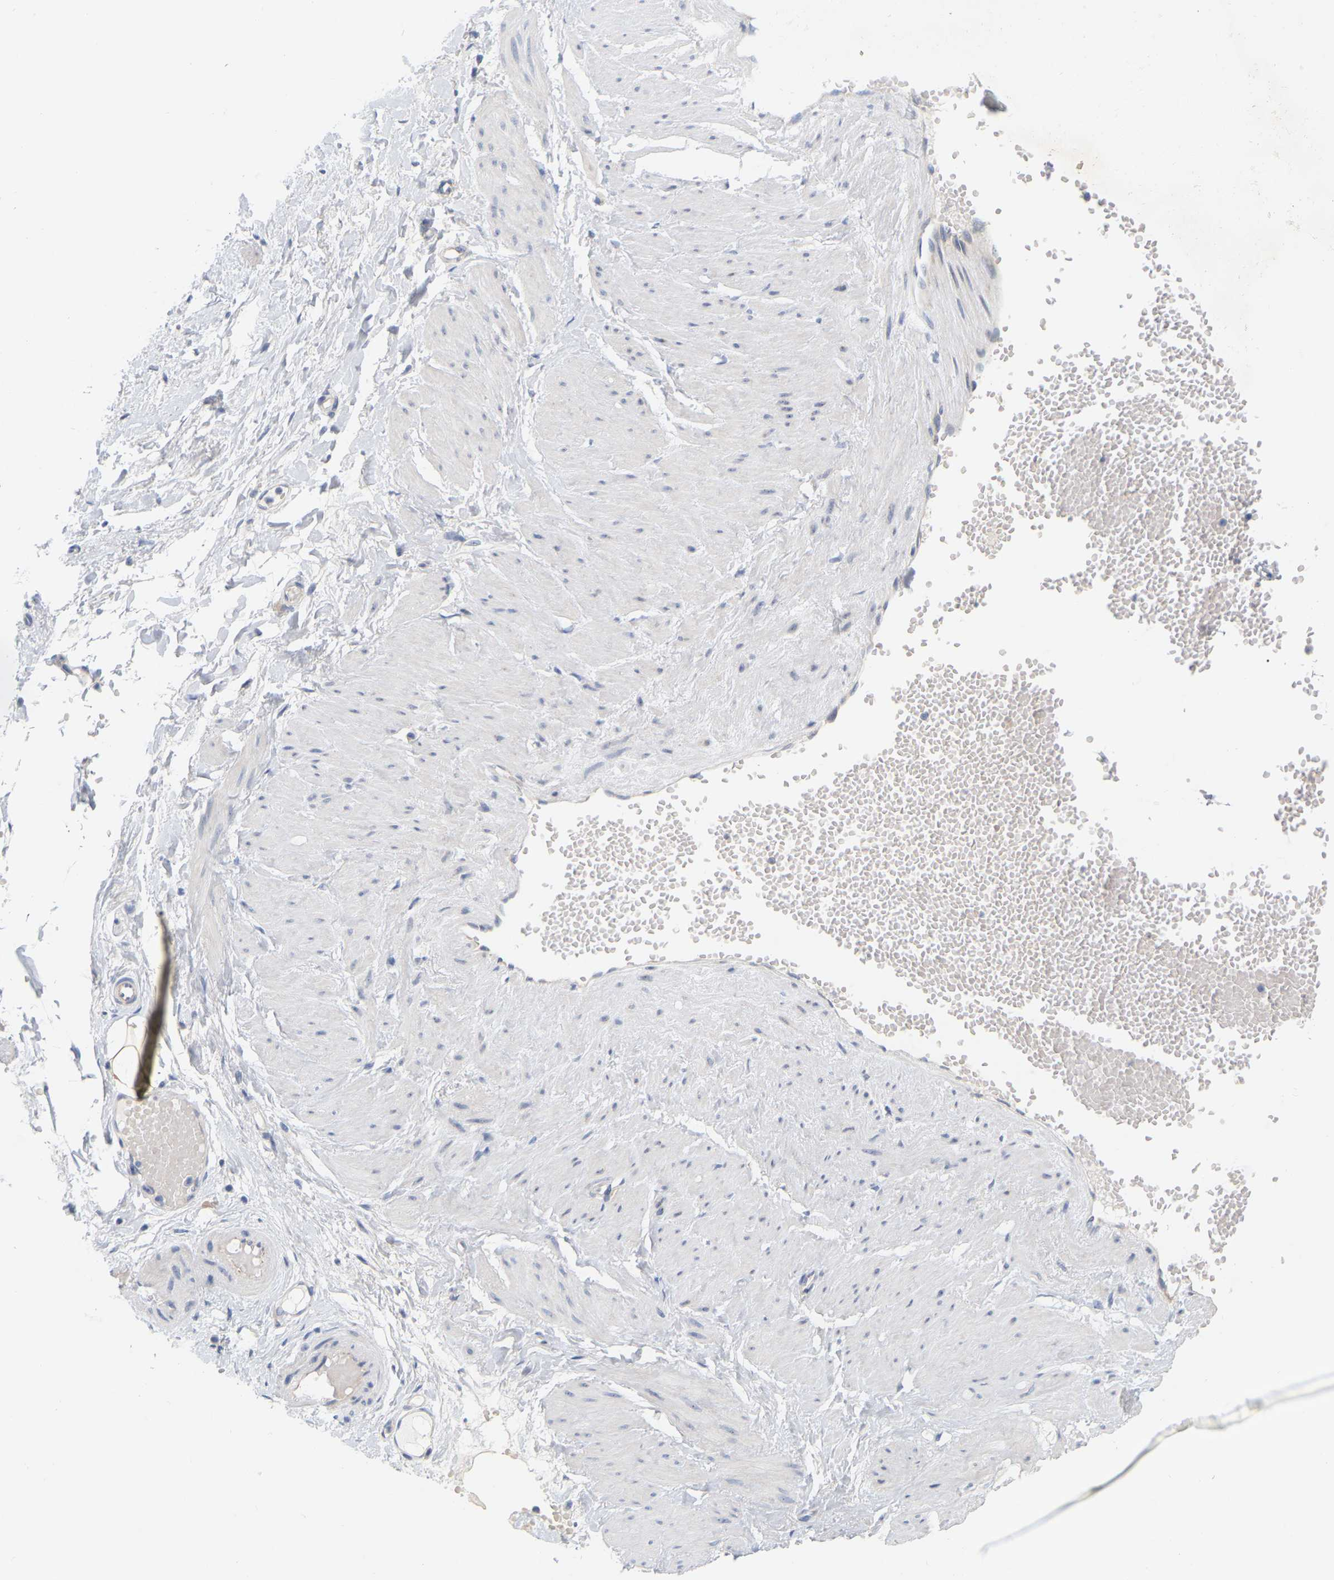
{"staining": {"intensity": "negative", "quantity": "none", "location": "none"}, "tissue": "adipose tissue", "cell_type": "Adipocytes", "image_type": "normal", "snomed": [{"axis": "morphology", "description": "Normal tissue, NOS"}, {"axis": "topography", "description": "Soft tissue"}], "caption": "Immunohistochemical staining of normal human adipose tissue reveals no significant expression in adipocytes. (IHC, brightfield microscopy, high magnification).", "gene": "MINDY4", "patient": {"sex": "male", "age": 72}}